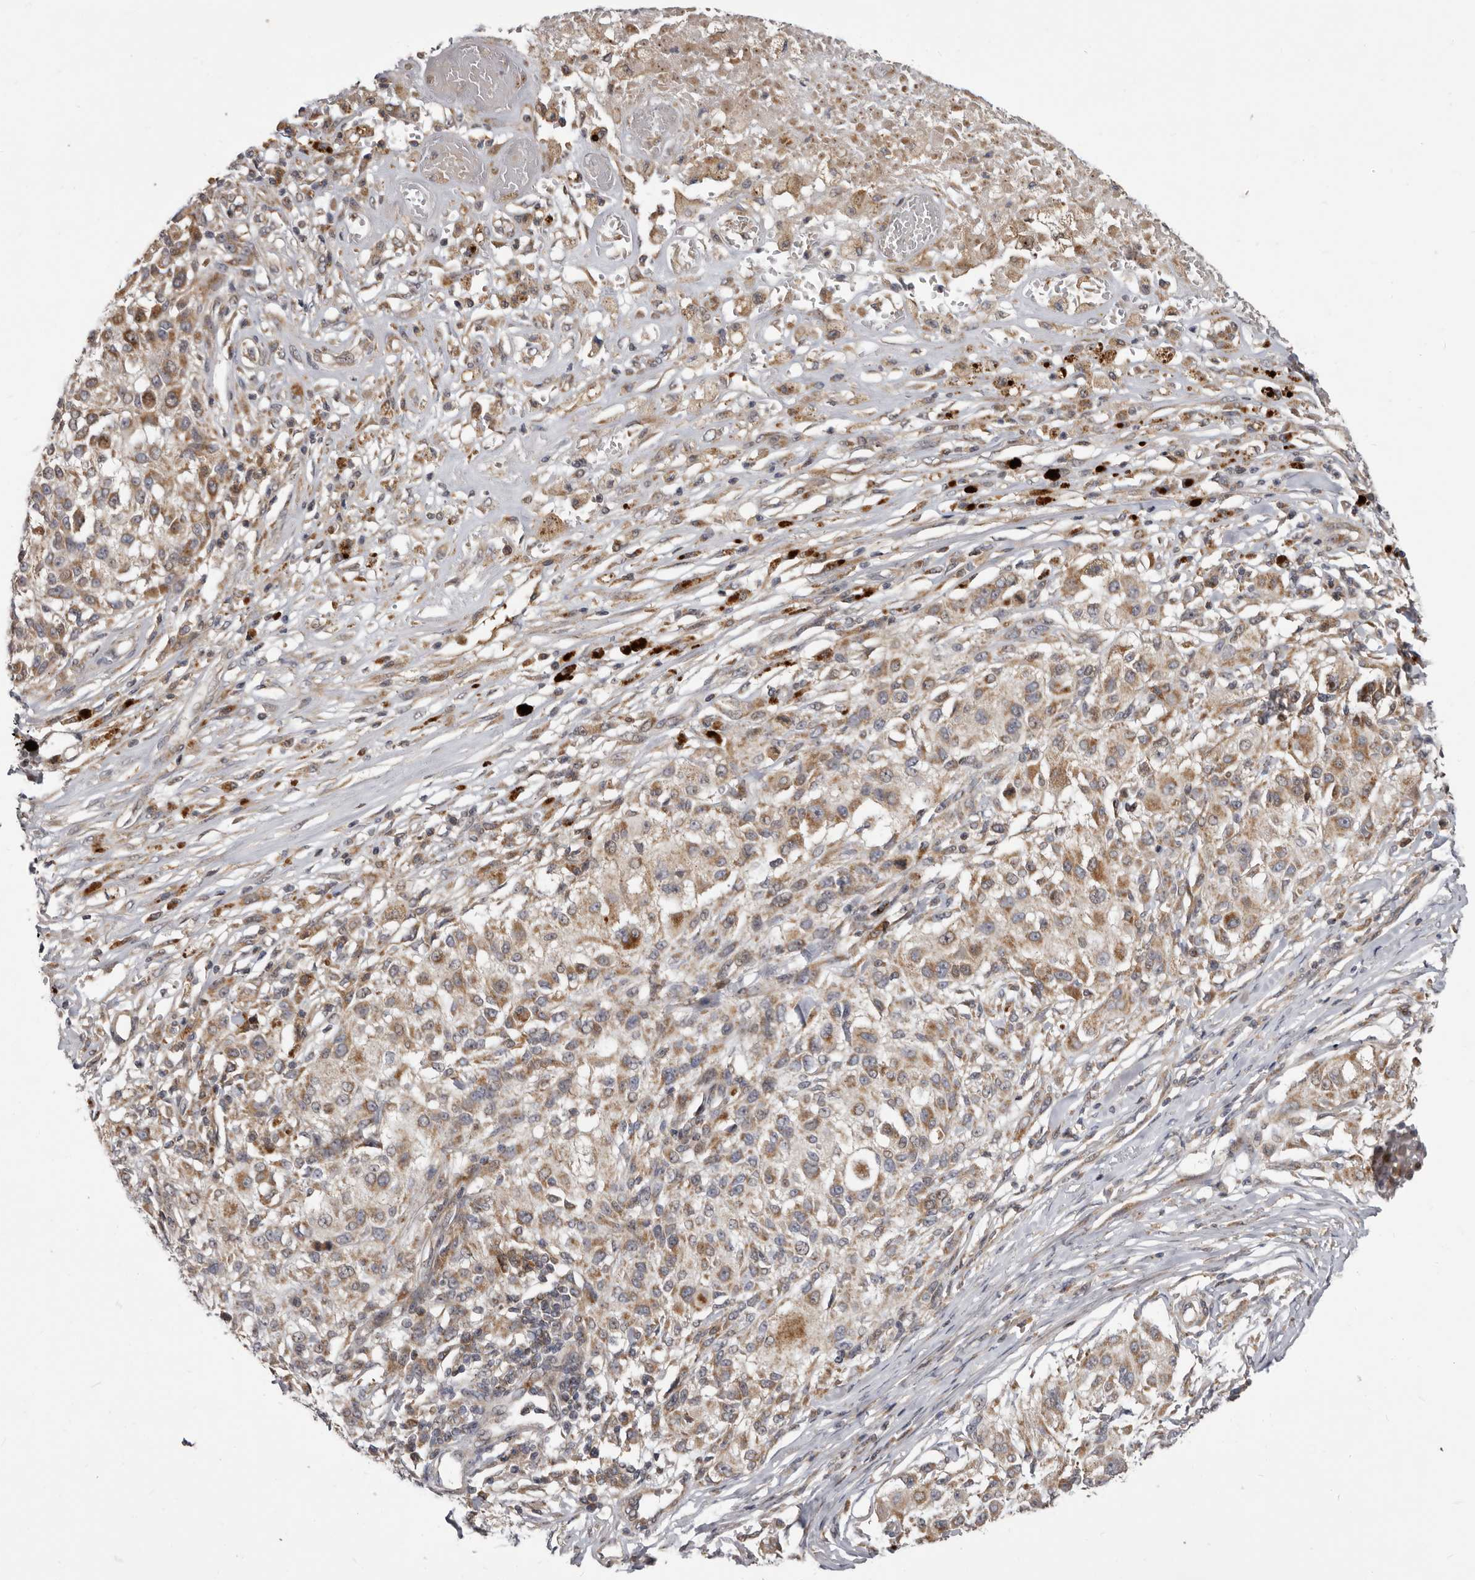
{"staining": {"intensity": "weak", "quantity": ">75%", "location": "cytoplasmic/membranous"}, "tissue": "melanoma", "cell_type": "Tumor cells", "image_type": "cancer", "snomed": [{"axis": "morphology", "description": "Necrosis, NOS"}, {"axis": "morphology", "description": "Malignant melanoma, NOS"}, {"axis": "topography", "description": "Skin"}], "caption": "A brown stain highlights weak cytoplasmic/membranous positivity of a protein in human melanoma tumor cells.", "gene": "SMC4", "patient": {"sex": "female", "age": 87}}